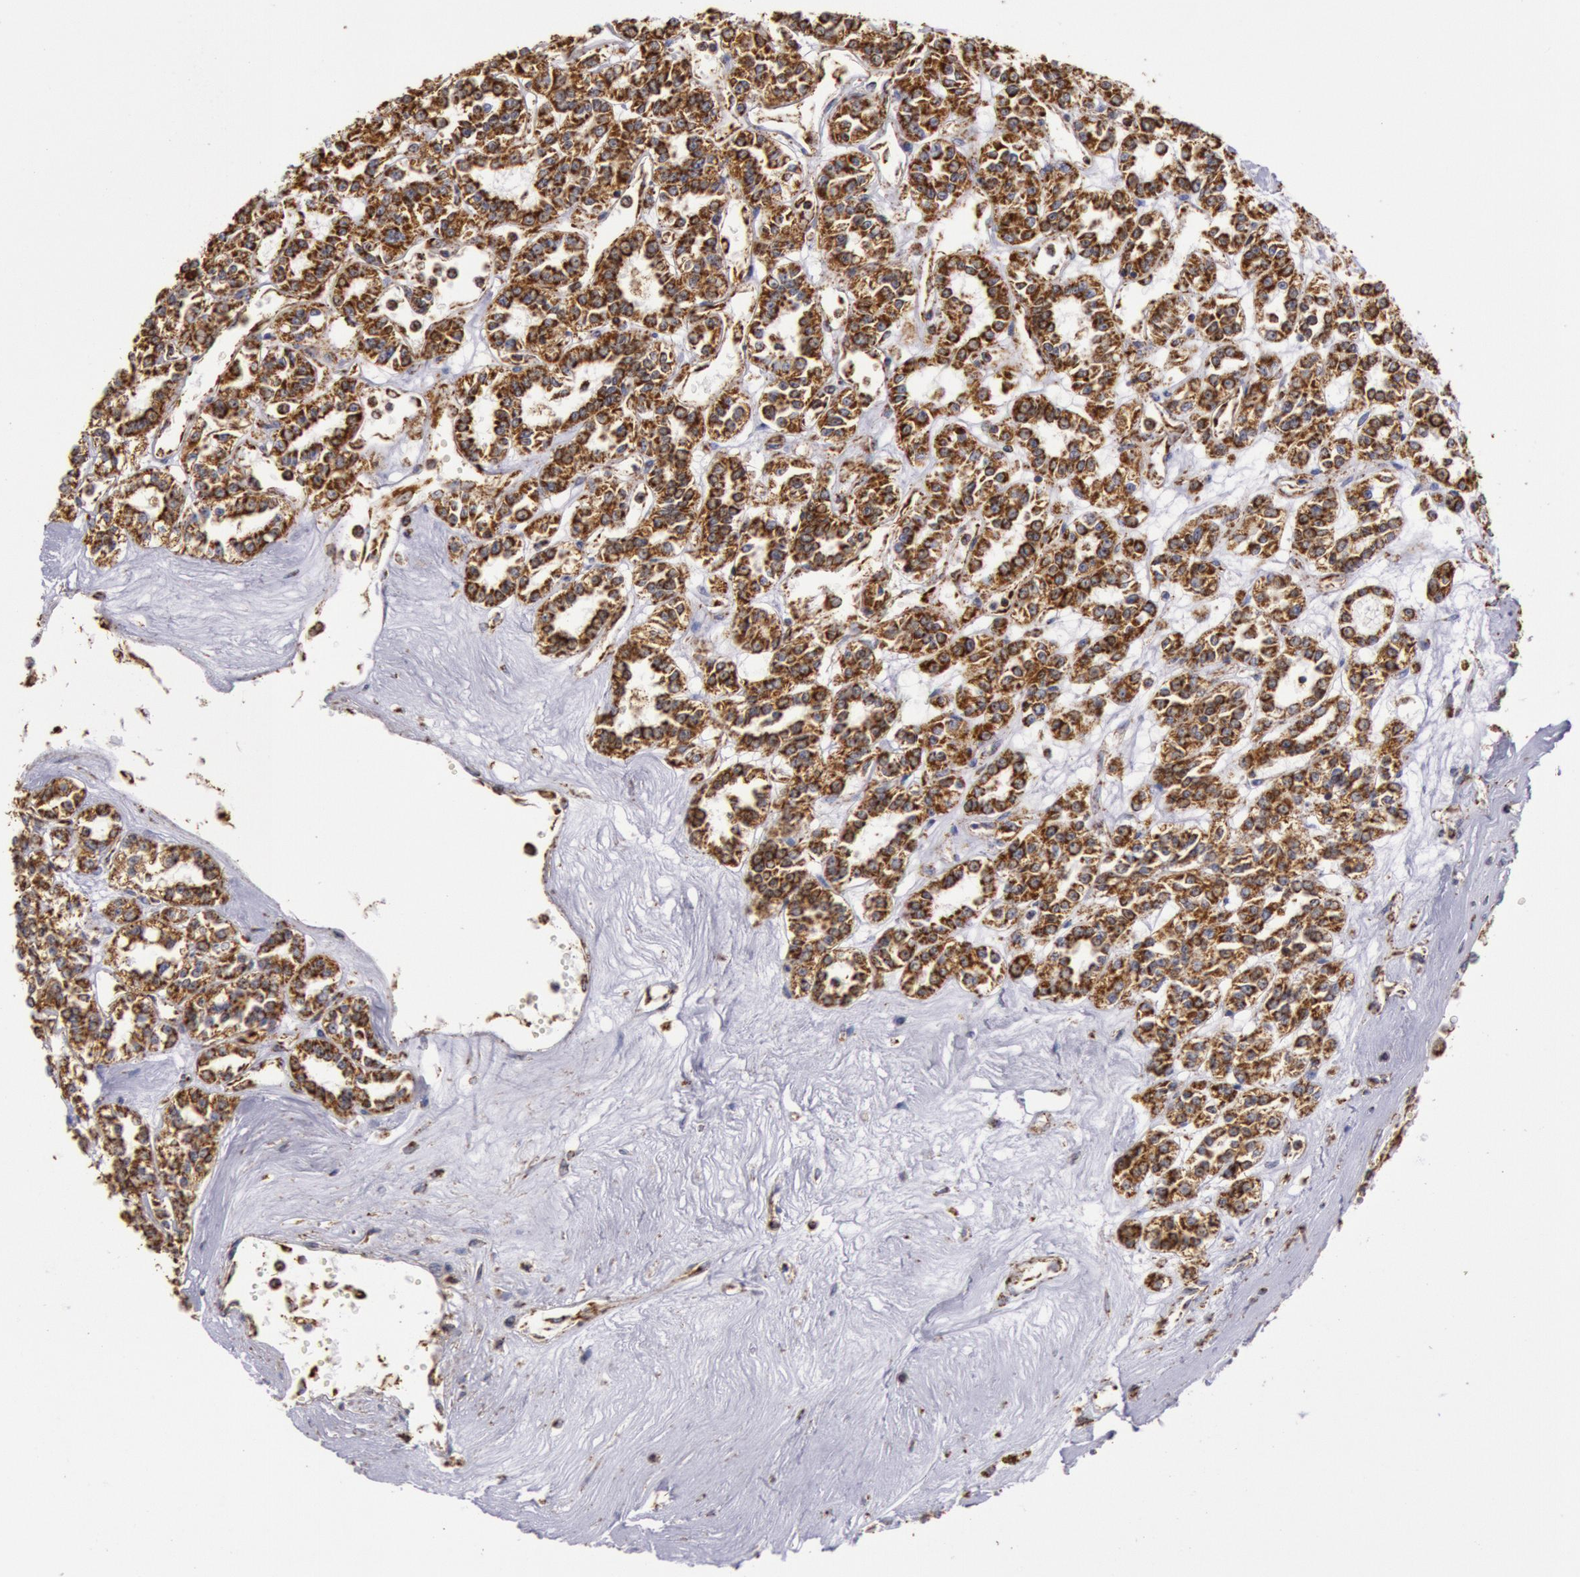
{"staining": {"intensity": "strong", "quantity": ">75%", "location": "cytoplasmic/membranous"}, "tissue": "renal cancer", "cell_type": "Tumor cells", "image_type": "cancer", "snomed": [{"axis": "morphology", "description": "Adenocarcinoma, NOS"}, {"axis": "topography", "description": "Kidney"}], "caption": "A high amount of strong cytoplasmic/membranous expression is present in about >75% of tumor cells in renal cancer (adenocarcinoma) tissue. The protein is stained brown, and the nuclei are stained in blue (DAB (3,3'-diaminobenzidine) IHC with brightfield microscopy, high magnification).", "gene": "CYC1", "patient": {"sex": "female", "age": 76}}